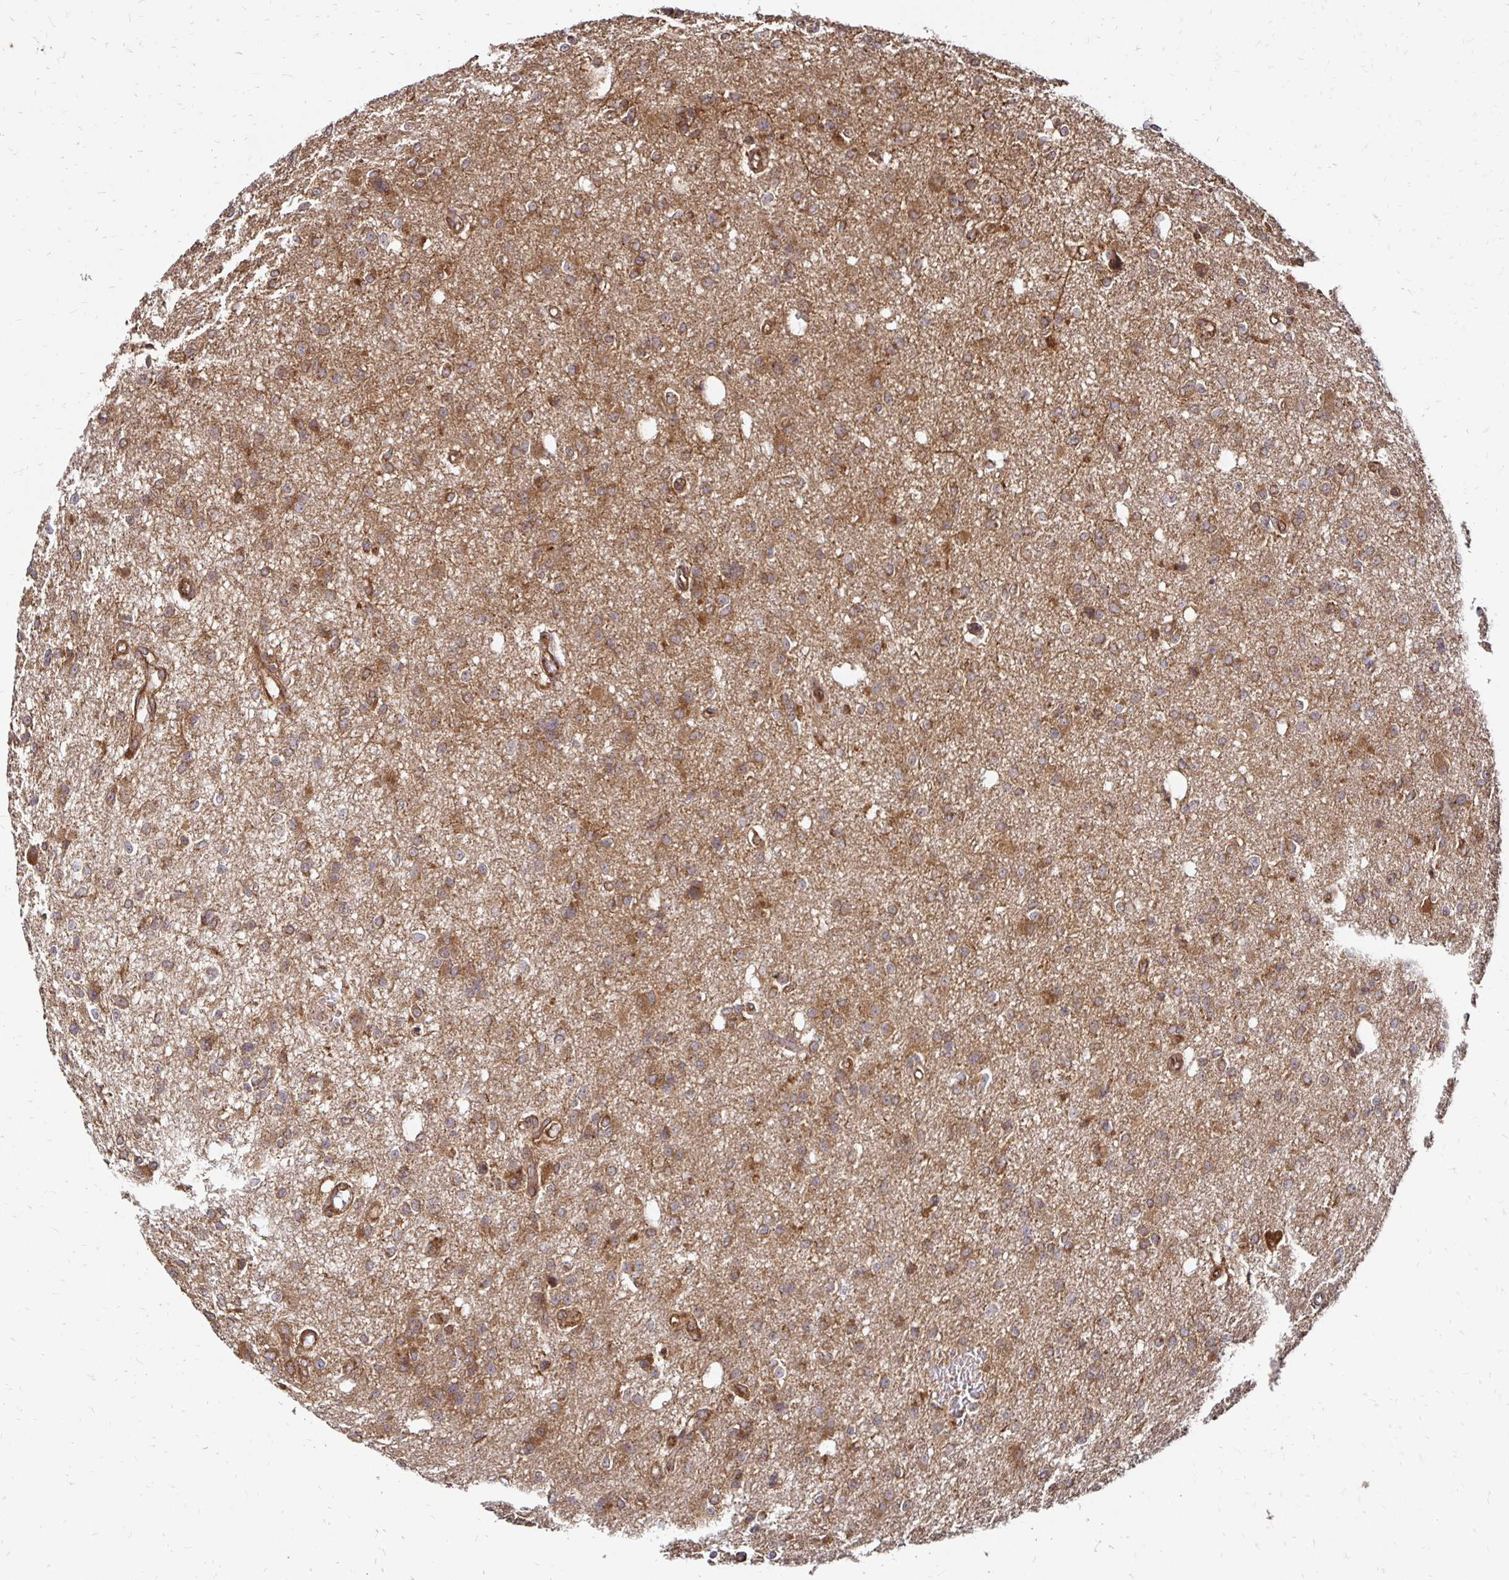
{"staining": {"intensity": "moderate", "quantity": ">75%", "location": "cytoplasmic/membranous"}, "tissue": "glioma", "cell_type": "Tumor cells", "image_type": "cancer", "snomed": [{"axis": "morphology", "description": "Glioma, malignant, Low grade"}, {"axis": "topography", "description": "Brain"}], "caption": "This is an image of IHC staining of glioma, which shows moderate staining in the cytoplasmic/membranous of tumor cells.", "gene": "ZW10", "patient": {"sex": "male", "age": 26}}